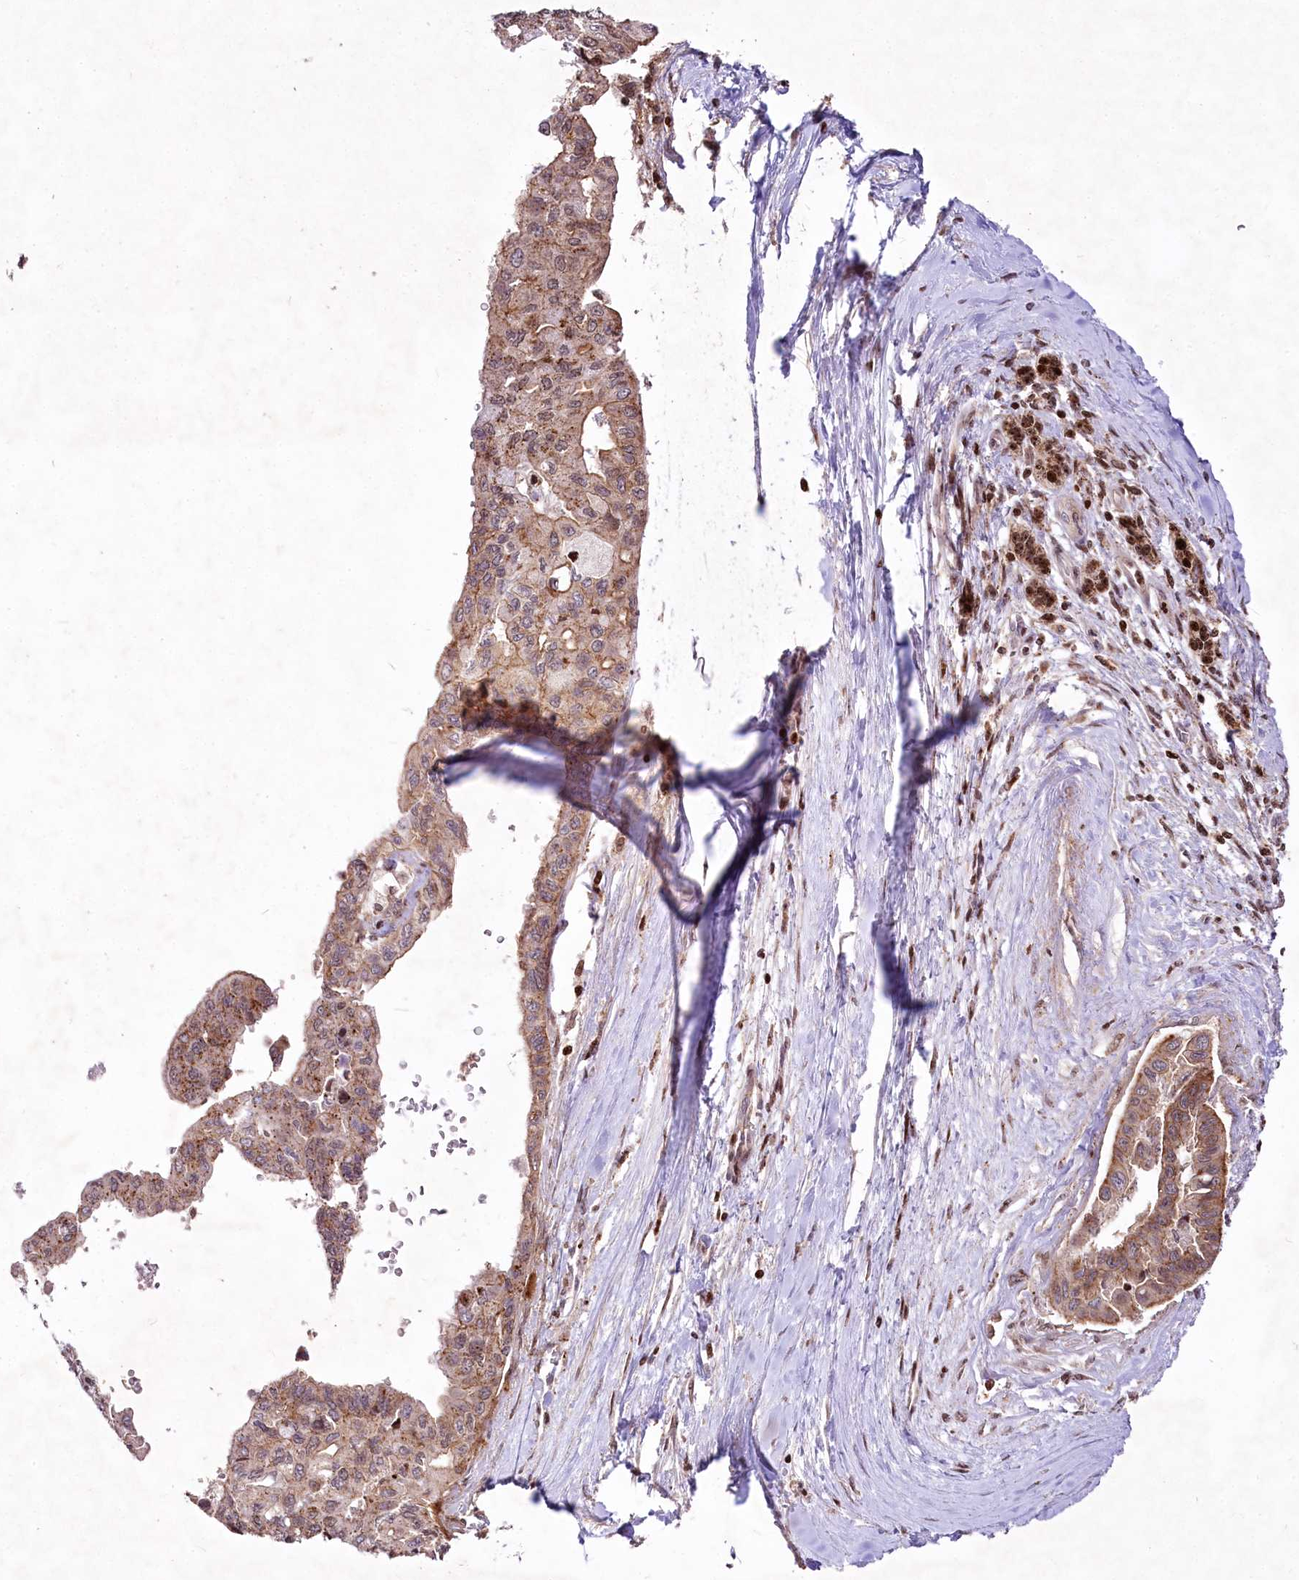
{"staining": {"intensity": "moderate", "quantity": ">75%", "location": "cytoplasmic/membranous,nuclear"}, "tissue": "pancreatic cancer", "cell_type": "Tumor cells", "image_type": "cancer", "snomed": [{"axis": "morphology", "description": "Adenocarcinoma, NOS"}, {"axis": "topography", "description": "Pancreas"}], "caption": "IHC of pancreatic cancer (adenocarcinoma) exhibits medium levels of moderate cytoplasmic/membranous and nuclear expression in approximately >75% of tumor cells. (DAB (3,3'-diaminobenzidine) = brown stain, brightfield microscopy at high magnification).", "gene": "ZFYVE27", "patient": {"sex": "male", "age": 51}}